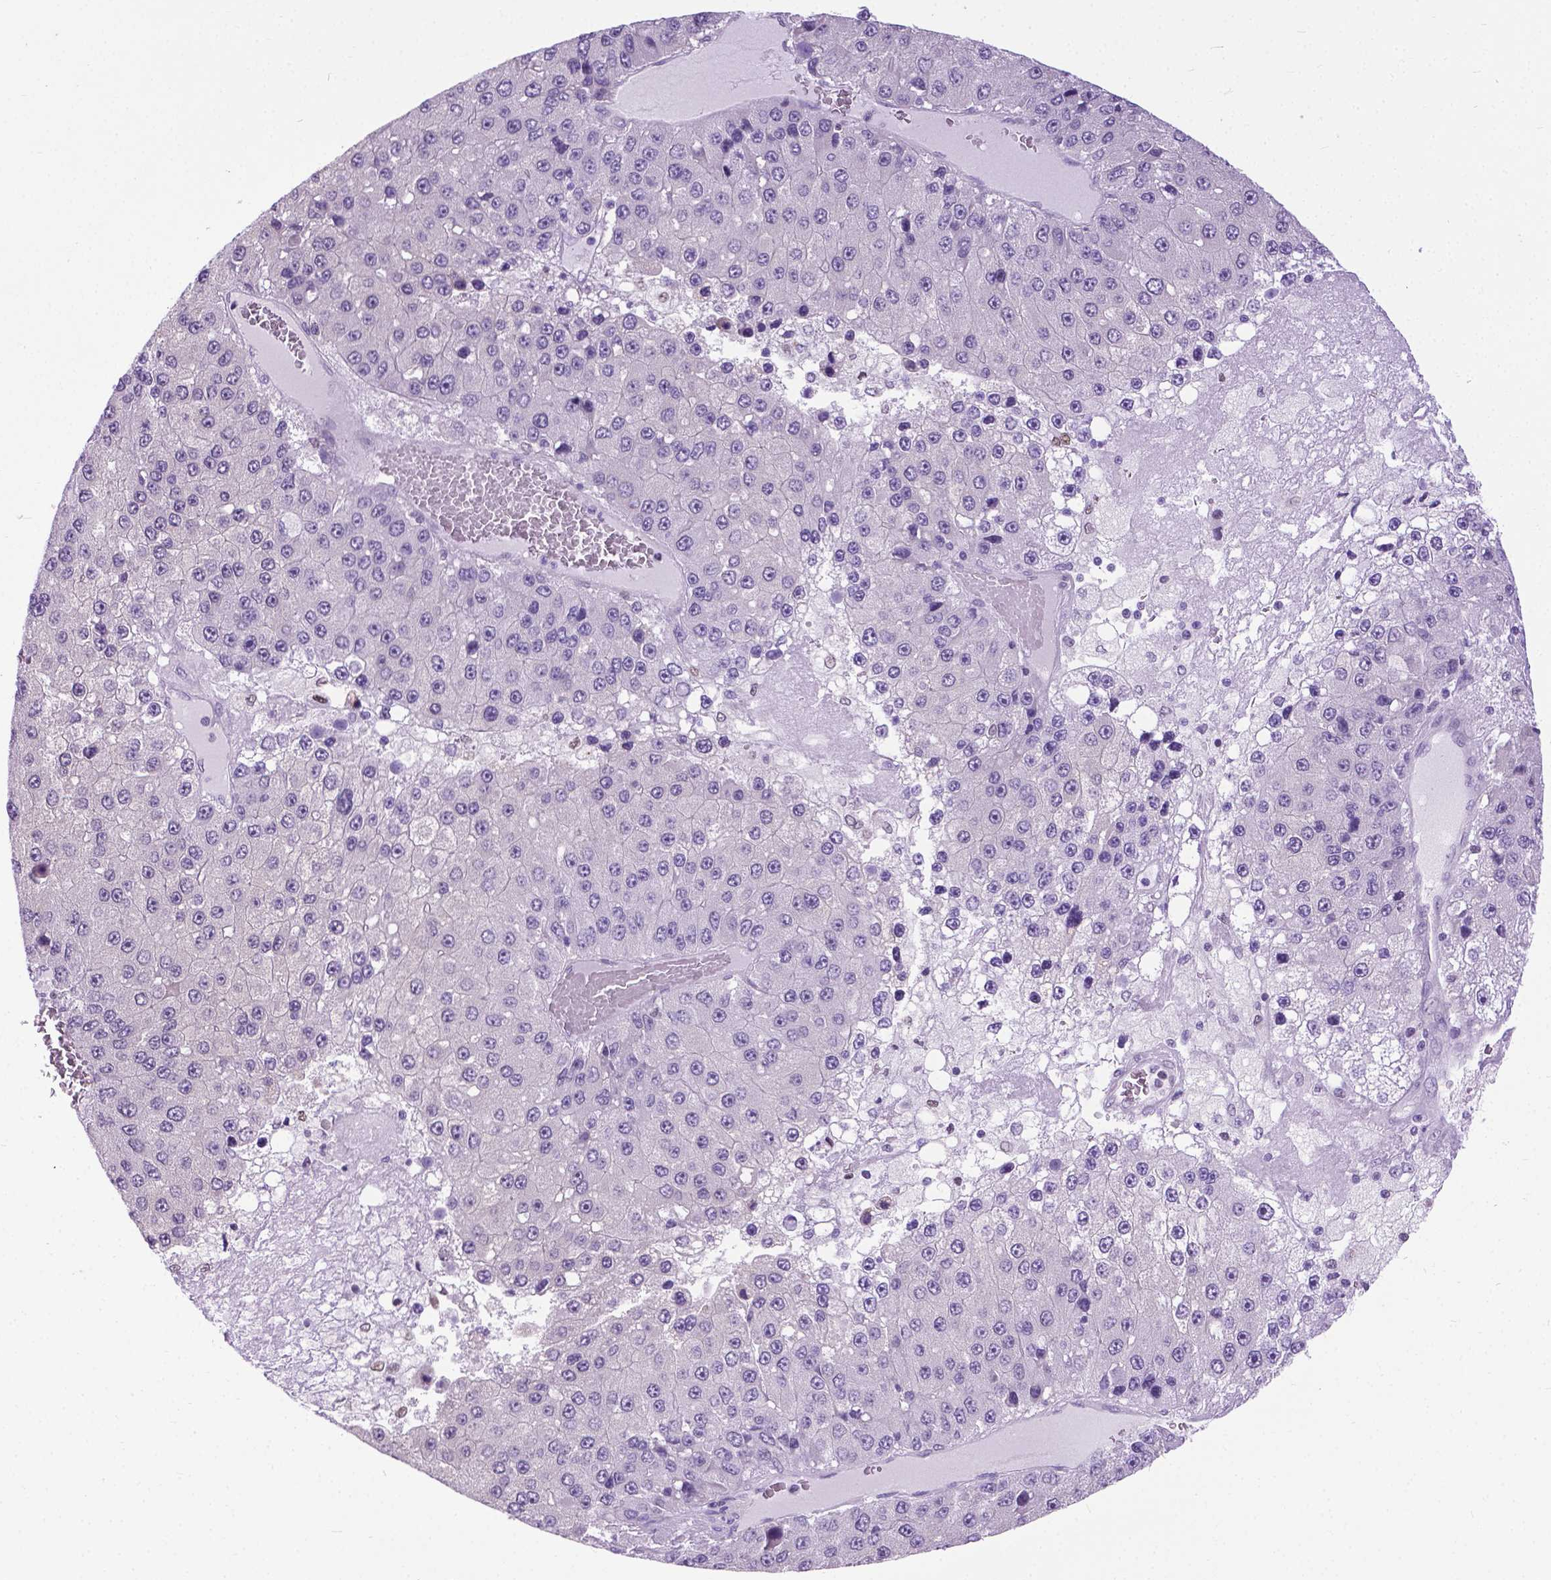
{"staining": {"intensity": "negative", "quantity": "none", "location": "none"}, "tissue": "liver cancer", "cell_type": "Tumor cells", "image_type": "cancer", "snomed": [{"axis": "morphology", "description": "Carcinoma, Hepatocellular, NOS"}, {"axis": "topography", "description": "Liver"}], "caption": "Immunohistochemical staining of liver cancer (hepatocellular carcinoma) demonstrates no significant staining in tumor cells. (Brightfield microscopy of DAB immunohistochemistry (IHC) at high magnification).", "gene": "APCDD1L", "patient": {"sex": "female", "age": 73}}